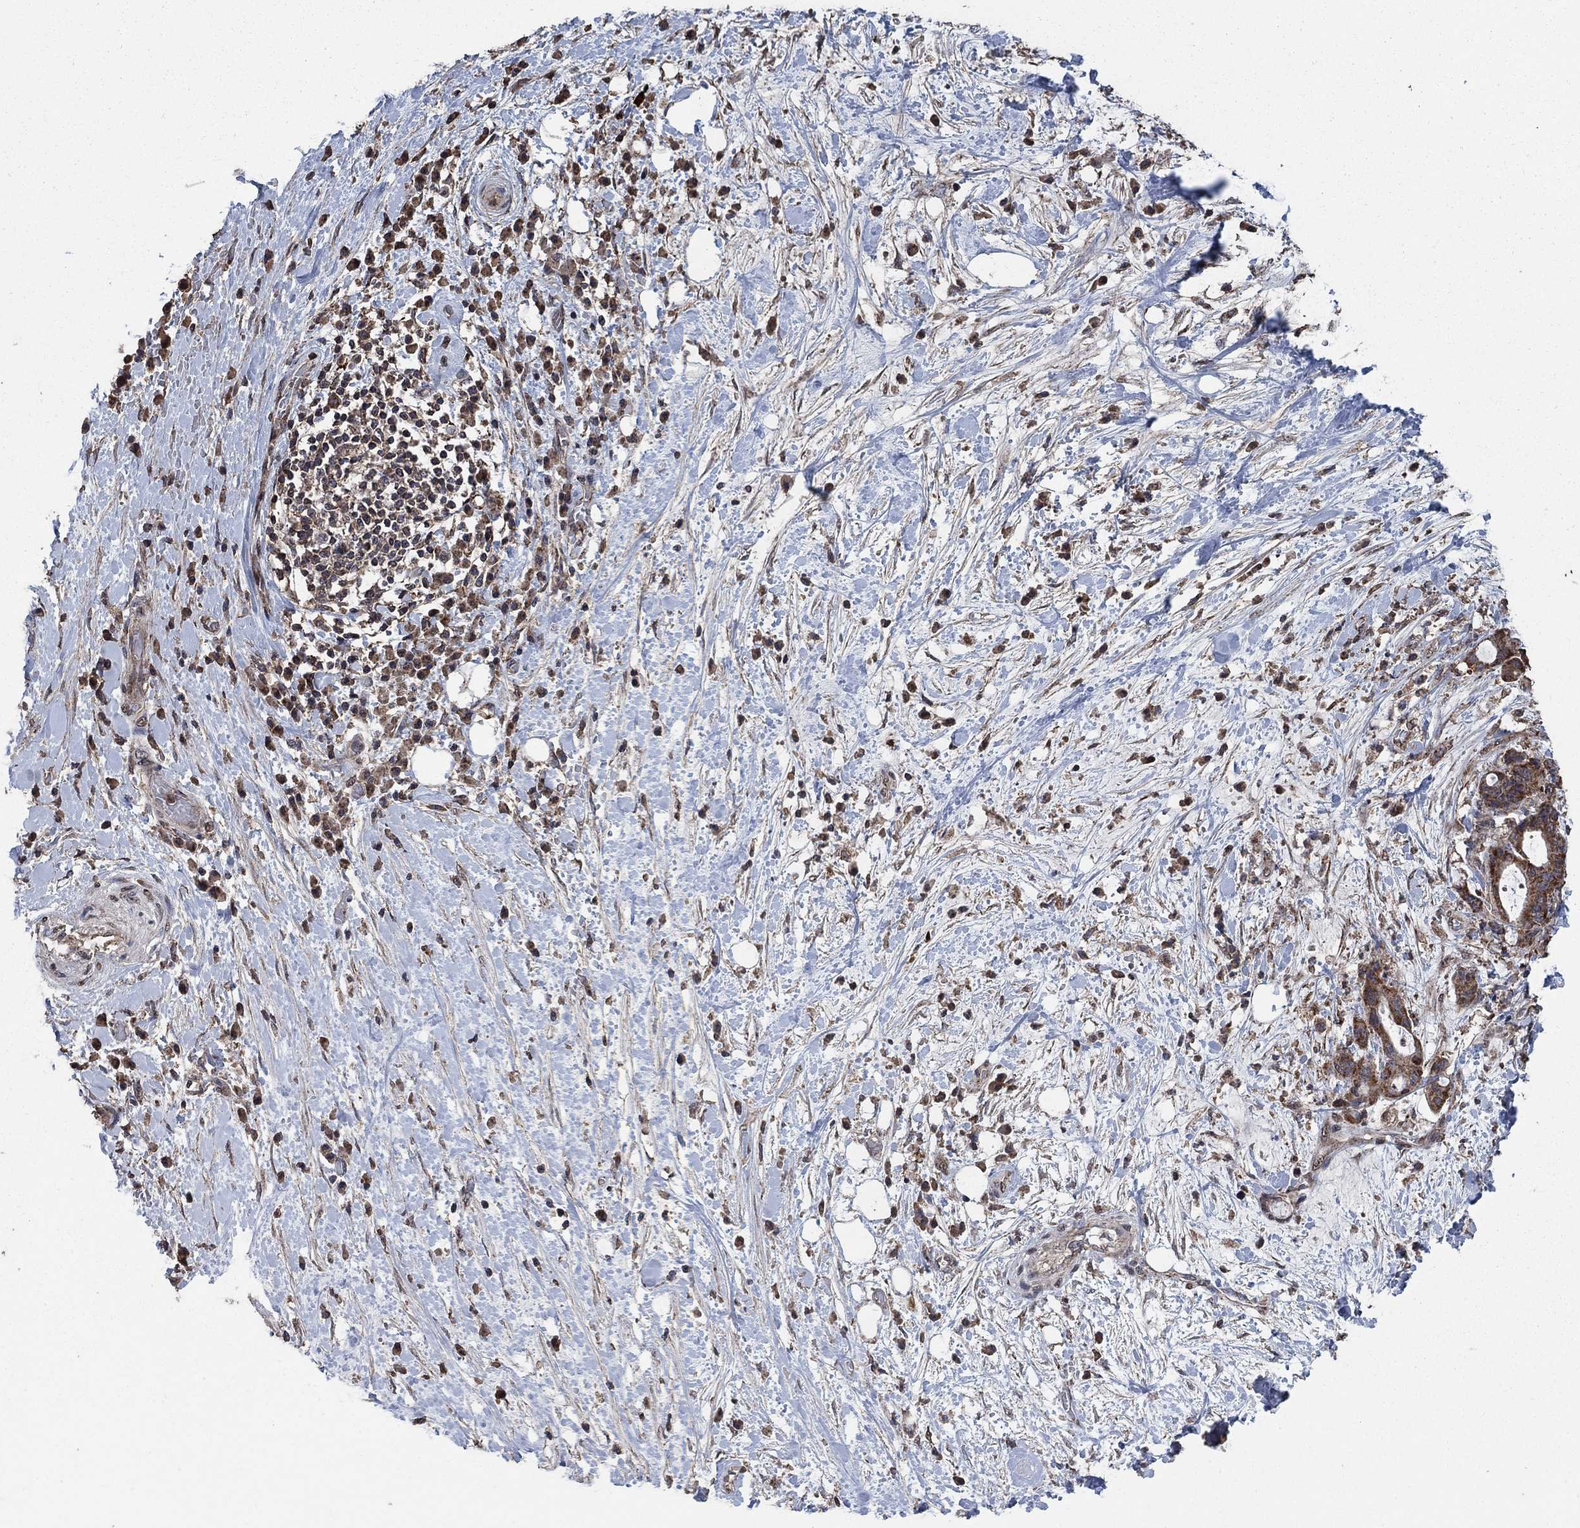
{"staining": {"intensity": "strong", "quantity": ">75%", "location": "cytoplasmic/membranous"}, "tissue": "liver cancer", "cell_type": "Tumor cells", "image_type": "cancer", "snomed": [{"axis": "morphology", "description": "Cholangiocarcinoma"}, {"axis": "topography", "description": "Liver"}], "caption": "A micrograph of human liver cancer (cholangiocarcinoma) stained for a protein exhibits strong cytoplasmic/membranous brown staining in tumor cells. (Stains: DAB (3,3'-diaminobenzidine) in brown, nuclei in blue, Microscopy: brightfield microscopy at high magnification).", "gene": "MRPS24", "patient": {"sex": "female", "age": 73}}